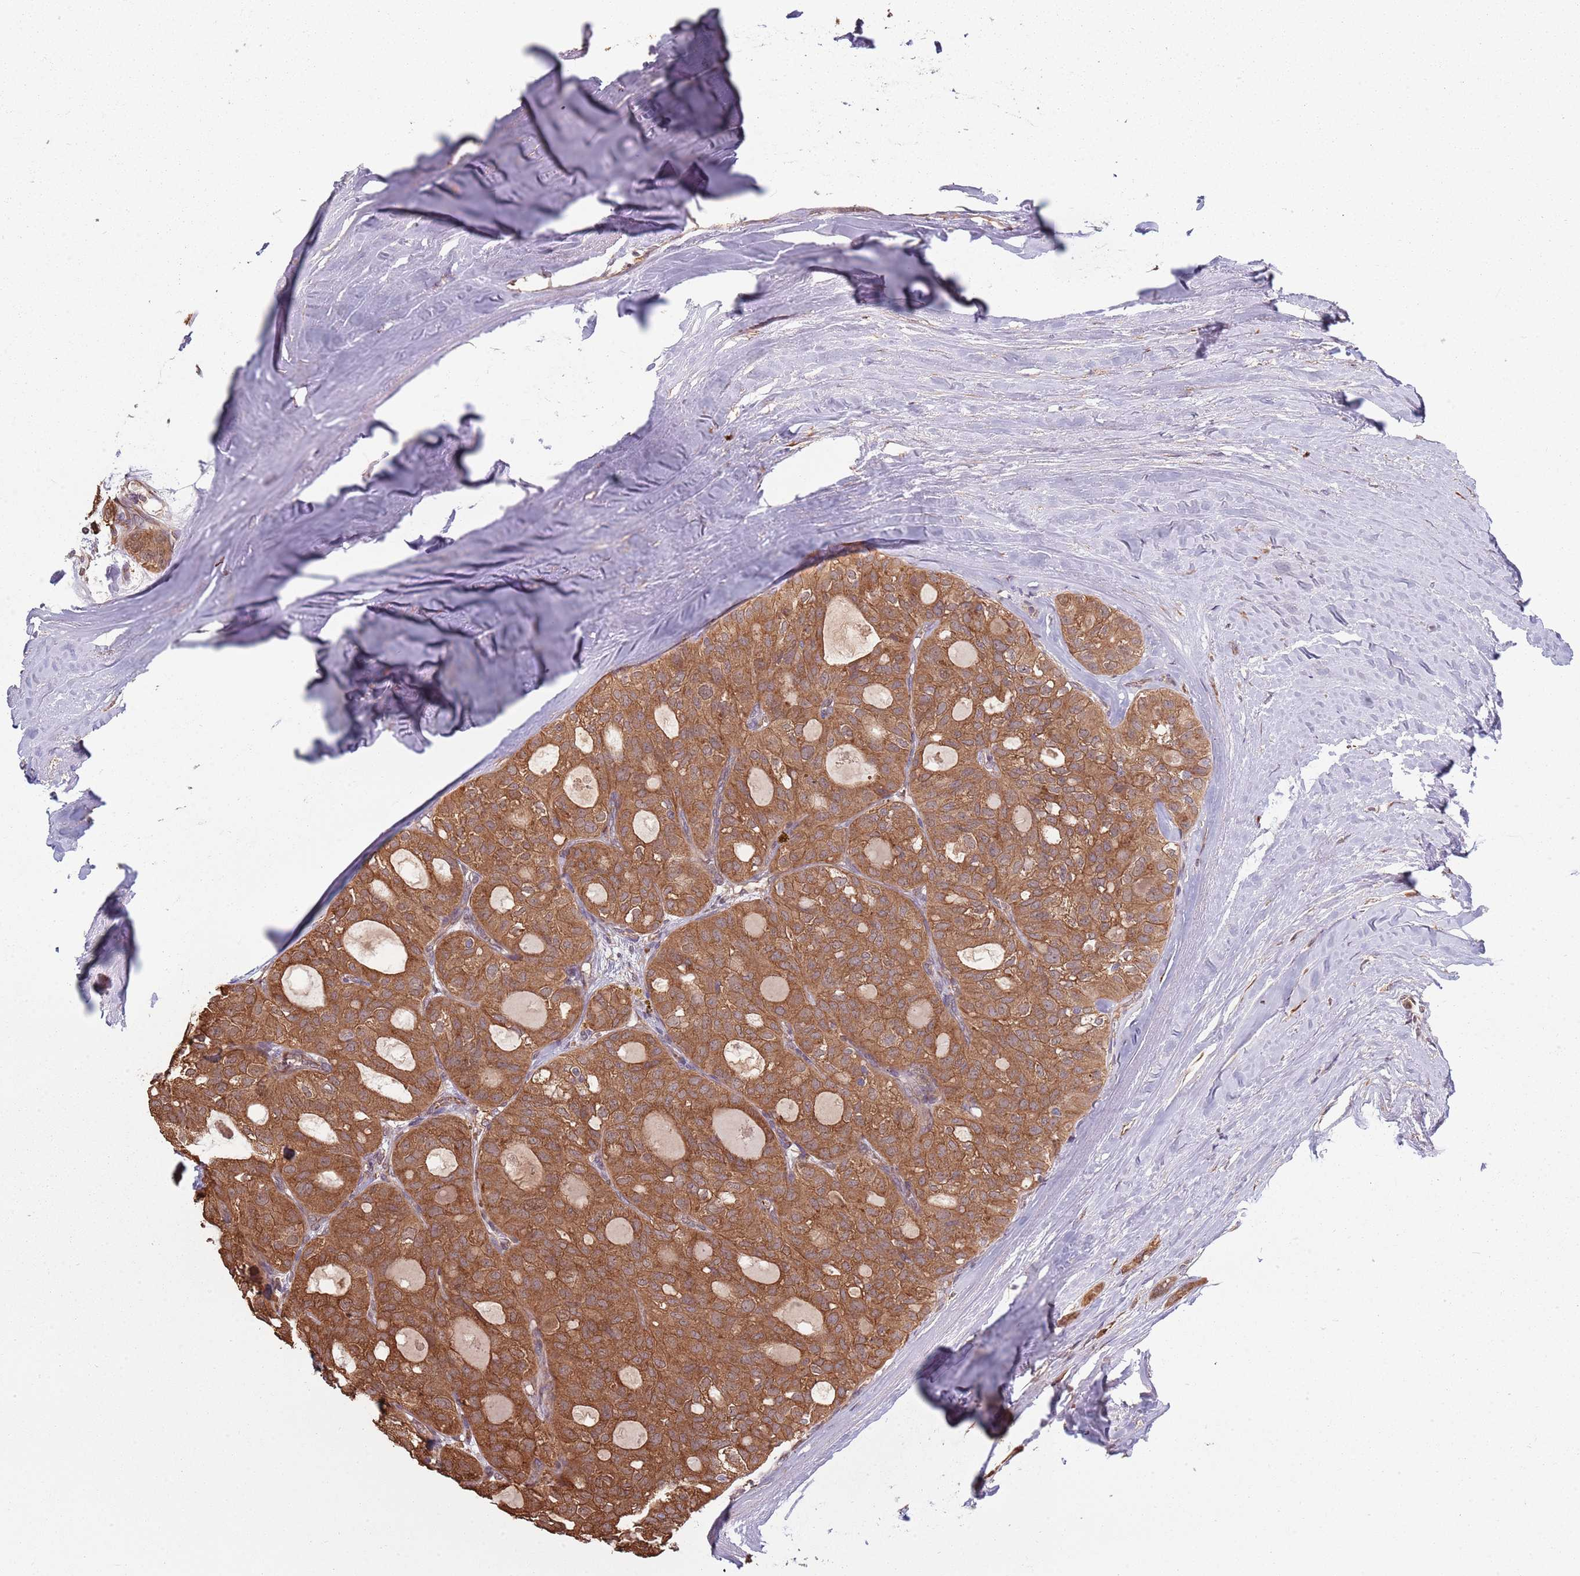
{"staining": {"intensity": "strong", "quantity": ">75%", "location": "cytoplasmic/membranous"}, "tissue": "thyroid cancer", "cell_type": "Tumor cells", "image_type": "cancer", "snomed": [{"axis": "morphology", "description": "Follicular adenoma carcinoma, NOS"}, {"axis": "topography", "description": "Thyroid gland"}], "caption": "IHC photomicrograph of thyroid cancer (follicular adenoma carcinoma) stained for a protein (brown), which shows high levels of strong cytoplasmic/membranous expression in approximately >75% of tumor cells.", "gene": "COG4", "patient": {"sex": "male", "age": 75}}